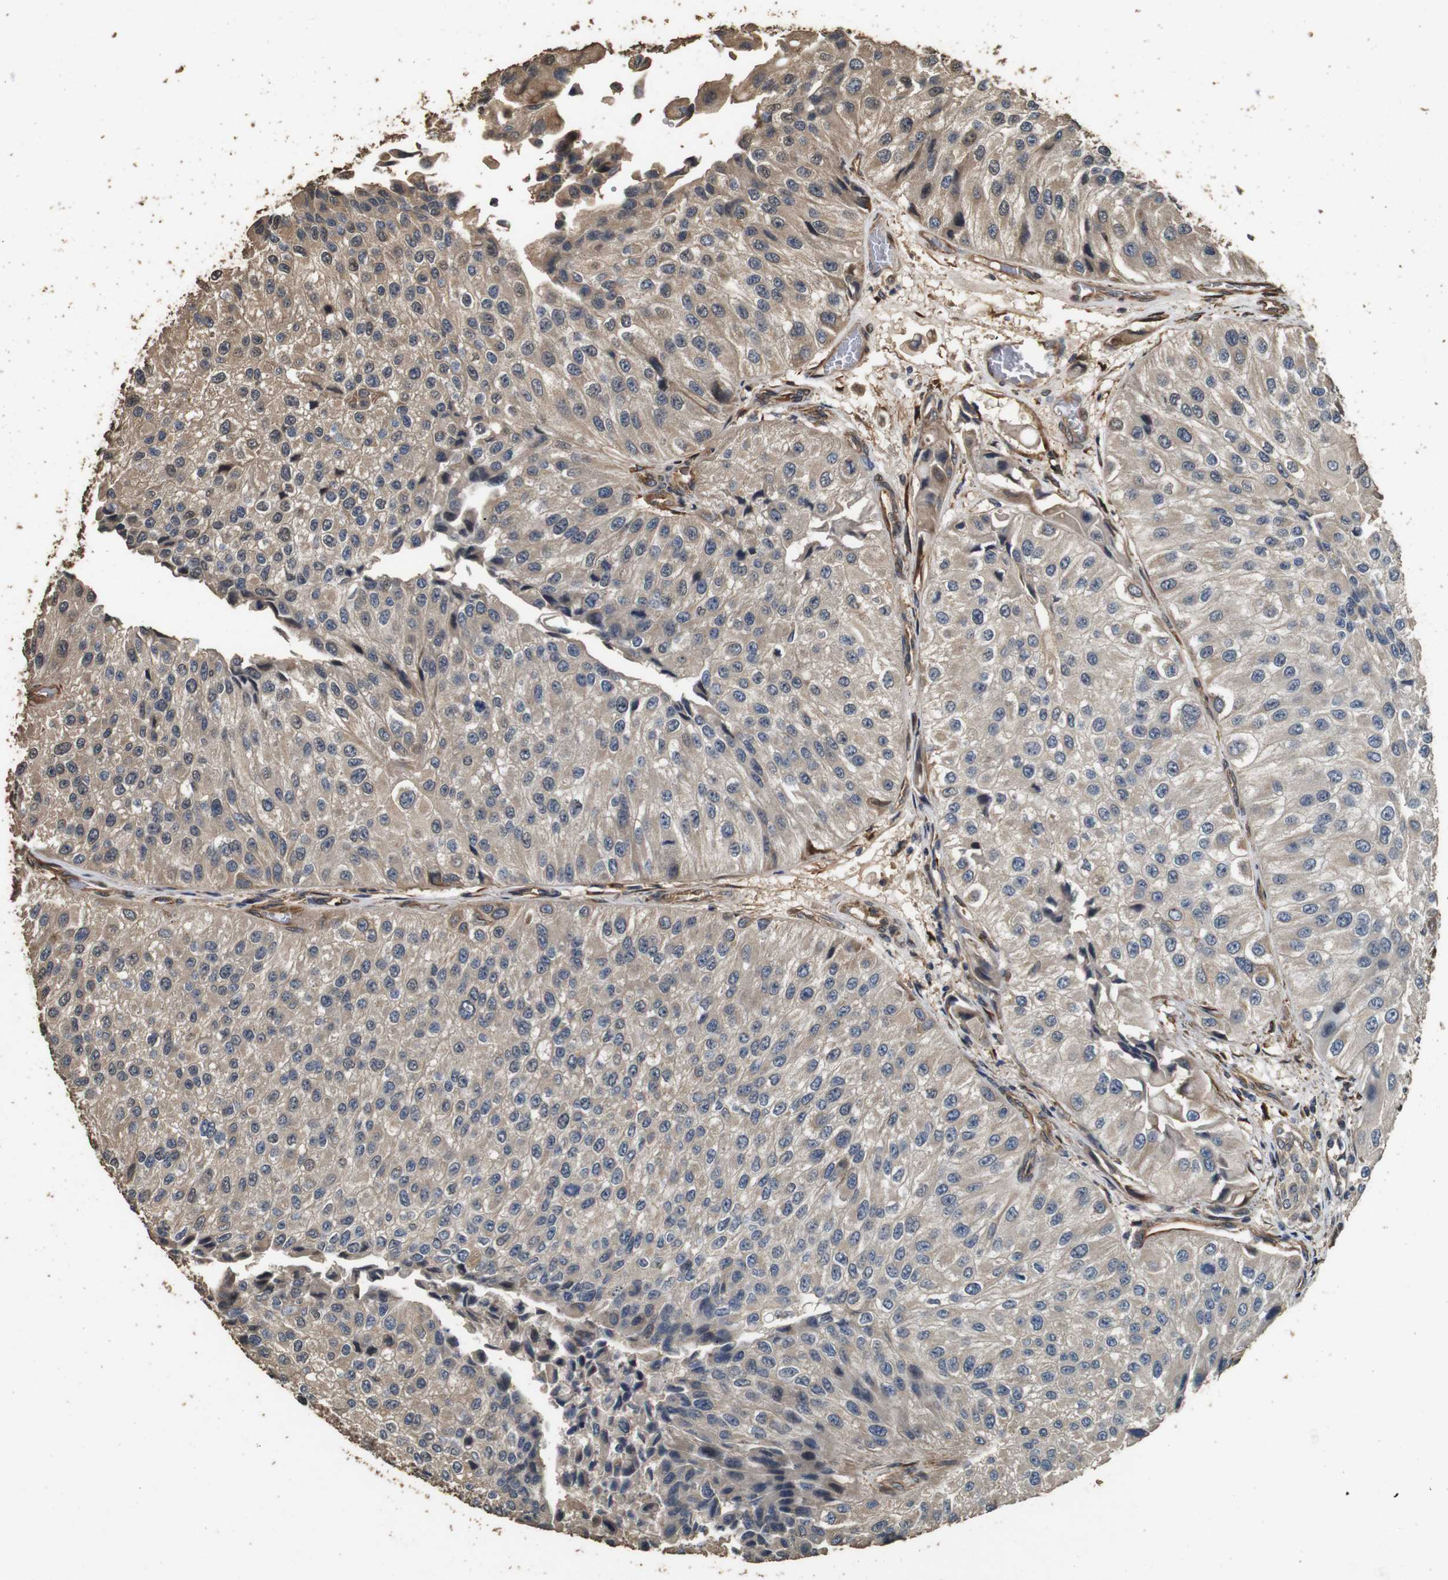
{"staining": {"intensity": "weak", "quantity": "25%-75%", "location": "cytoplasmic/membranous"}, "tissue": "urothelial cancer", "cell_type": "Tumor cells", "image_type": "cancer", "snomed": [{"axis": "morphology", "description": "Urothelial carcinoma, High grade"}, {"axis": "topography", "description": "Kidney"}, {"axis": "topography", "description": "Urinary bladder"}], "caption": "Immunohistochemical staining of human urothelial carcinoma (high-grade) reveals low levels of weak cytoplasmic/membranous expression in approximately 25%-75% of tumor cells.", "gene": "CNPY4", "patient": {"sex": "male", "age": 77}}